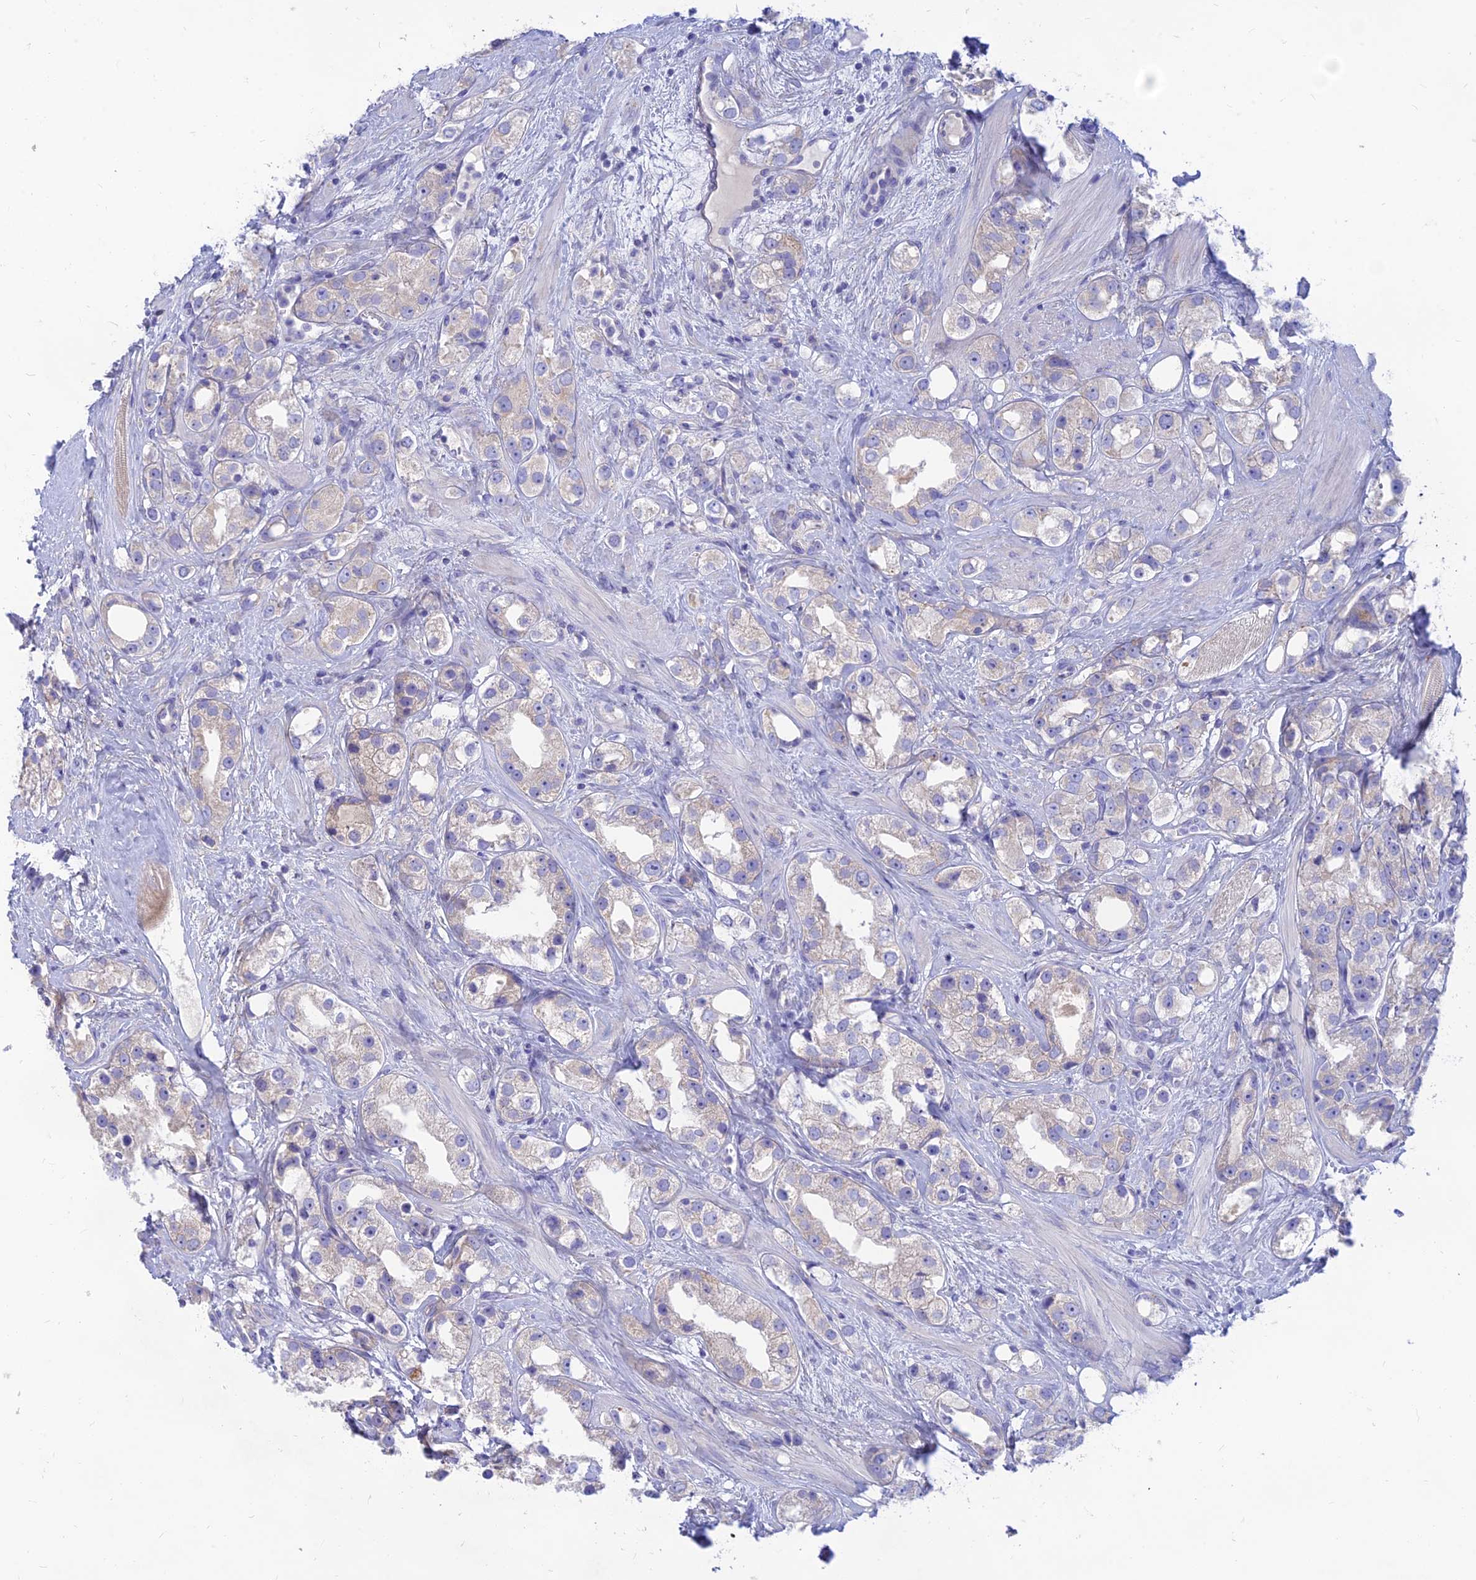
{"staining": {"intensity": "negative", "quantity": "none", "location": "none"}, "tissue": "prostate cancer", "cell_type": "Tumor cells", "image_type": "cancer", "snomed": [{"axis": "morphology", "description": "Adenocarcinoma, NOS"}, {"axis": "topography", "description": "Prostate"}], "caption": "IHC image of neoplastic tissue: prostate adenocarcinoma stained with DAB shows no significant protein positivity in tumor cells.", "gene": "TMEM30B", "patient": {"sex": "male", "age": 79}}